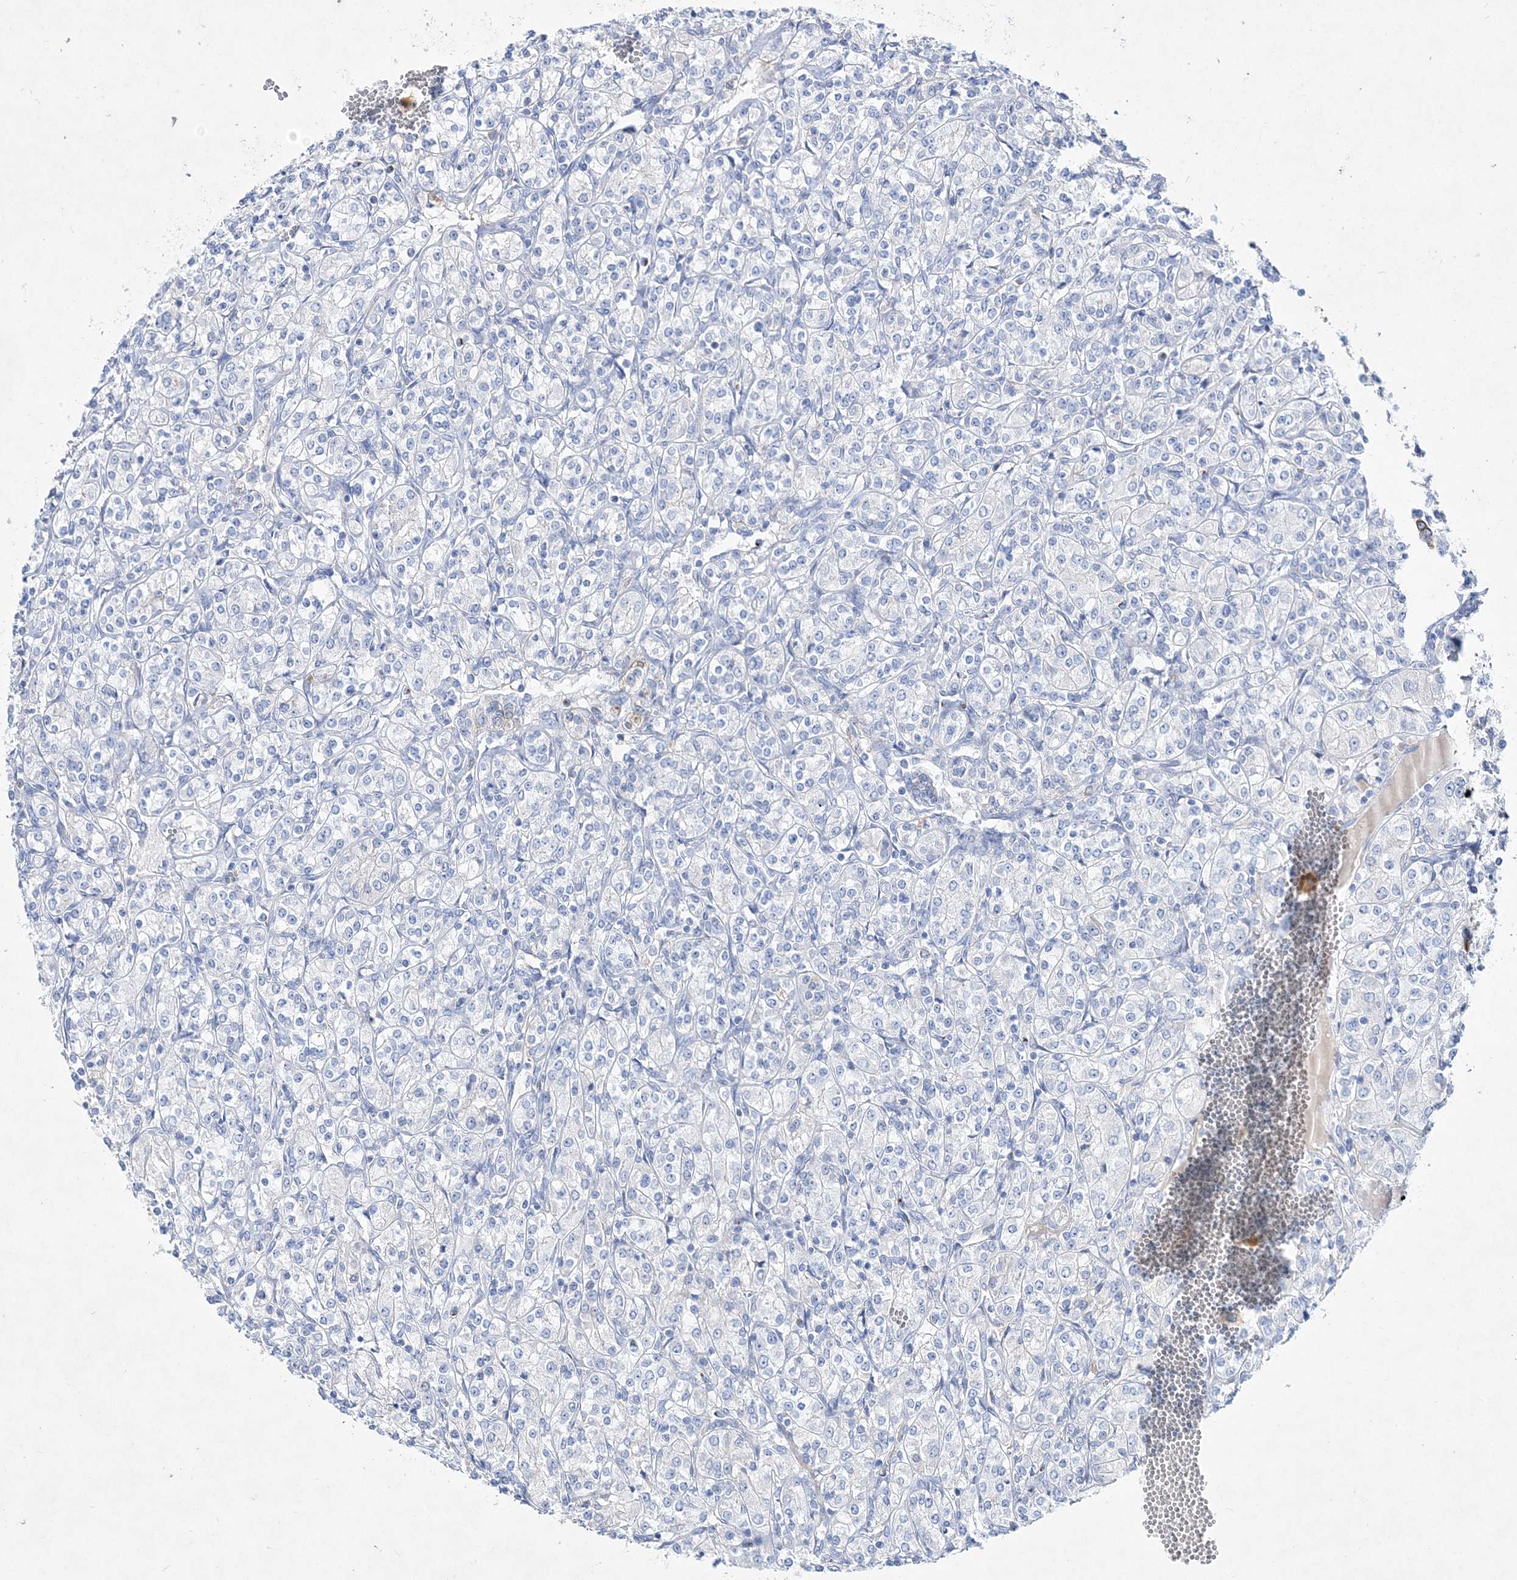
{"staining": {"intensity": "negative", "quantity": "none", "location": "none"}, "tissue": "renal cancer", "cell_type": "Tumor cells", "image_type": "cancer", "snomed": [{"axis": "morphology", "description": "Adenocarcinoma, NOS"}, {"axis": "topography", "description": "Kidney"}], "caption": "Immunohistochemistry (IHC) image of neoplastic tissue: renal cancer stained with DAB displays no significant protein expression in tumor cells.", "gene": "SPINK7", "patient": {"sex": "male", "age": 77}}